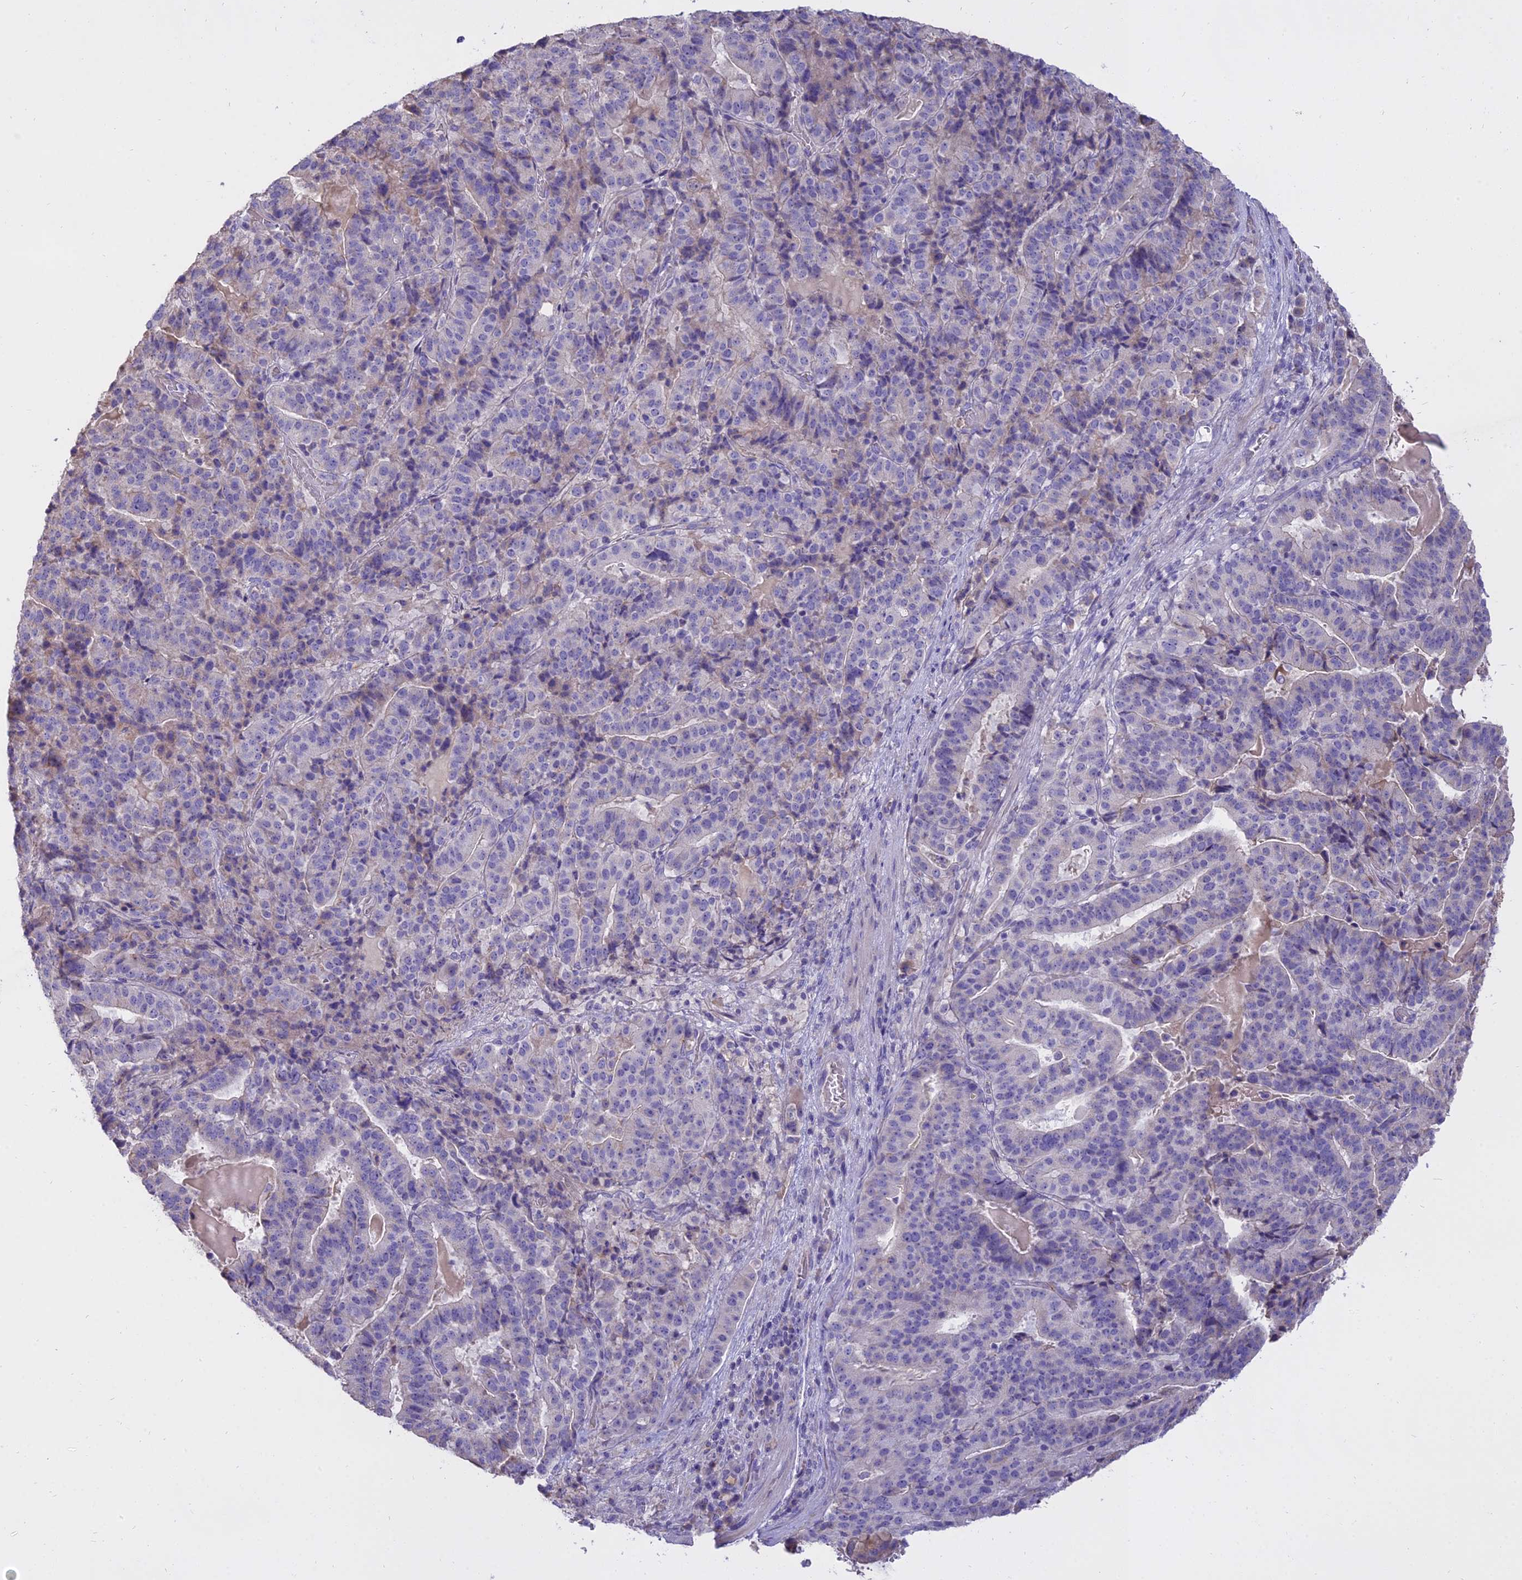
{"staining": {"intensity": "negative", "quantity": "none", "location": "none"}, "tissue": "stomach cancer", "cell_type": "Tumor cells", "image_type": "cancer", "snomed": [{"axis": "morphology", "description": "Adenocarcinoma, NOS"}, {"axis": "topography", "description": "Stomach"}], "caption": "Image shows no protein staining in tumor cells of adenocarcinoma (stomach) tissue.", "gene": "WFDC2", "patient": {"sex": "male", "age": 48}}